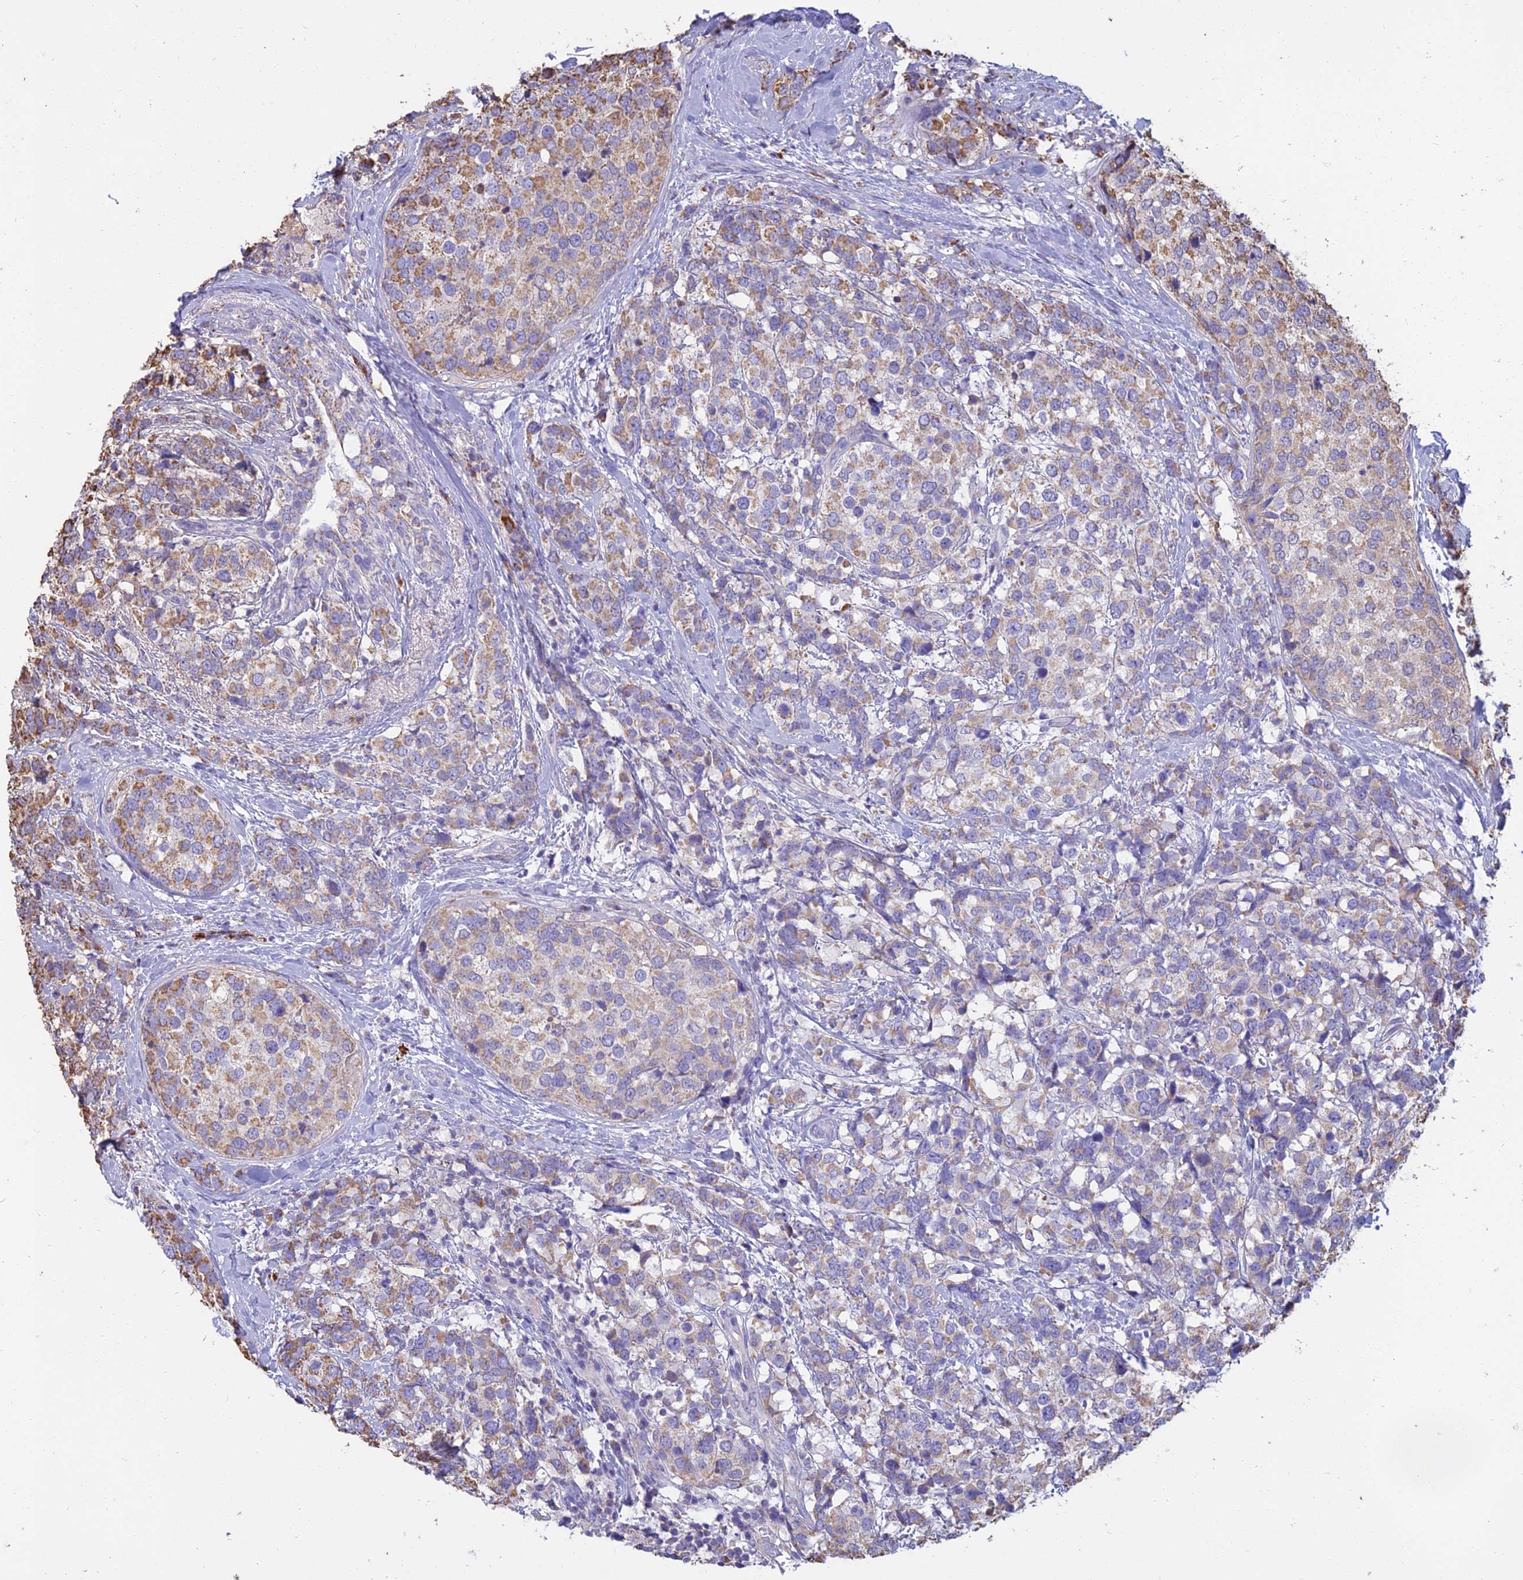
{"staining": {"intensity": "moderate", "quantity": "25%-75%", "location": "cytoplasmic/membranous"}, "tissue": "breast cancer", "cell_type": "Tumor cells", "image_type": "cancer", "snomed": [{"axis": "morphology", "description": "Lobular carcinoma"}, {"axis": "topography", "description": "Breast"}], "caption": "A micrograph of breast lobular carcinoma stained for a protein displays moderate cytoplasmic/membranous brown staining in tumor cells. (DAB (3,3'-diaminobenzidine) = brown stain, brightfield microscopy at high magnification).", "gene": "OR2W3", "patient": {"sex": "female", "age": 59}}